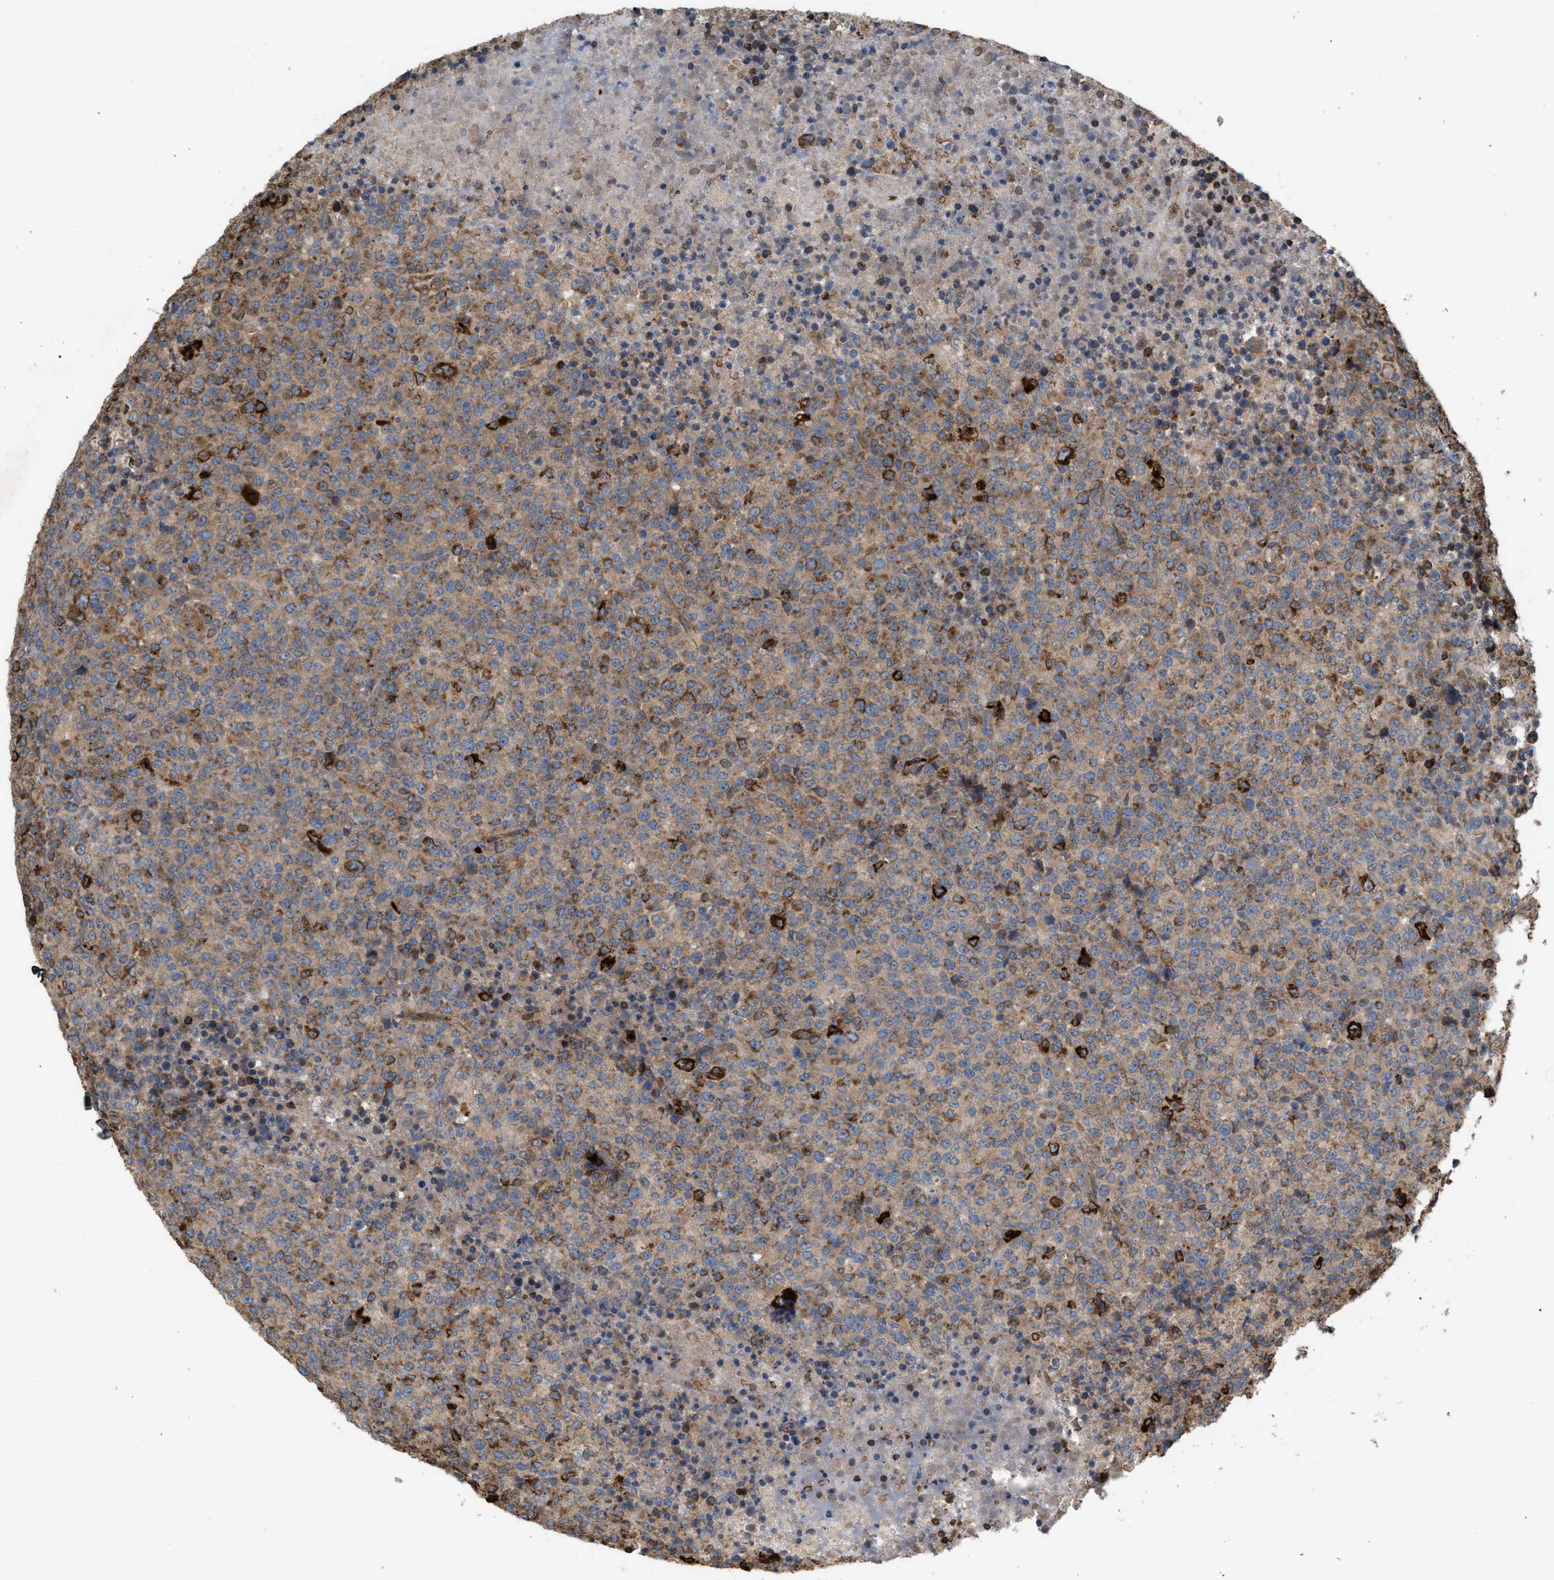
{"staining": {"intensity": "strong", "quantity": "25%-75%", "location": "cytoplasmic/membranous"}, "tissue": "lymphoma", "cell_type": "Tumor cells", "image_type": "cancer", "snomed": [{"axis": "morphology", "description": "Malignant lymphoma, non-Hodgkin's type, High grade"}, {"axis": "topography", "description": "Lymph node"}], "caption": "Malignant lymphoma, non-Hodgkin's type (high-grade) tissue shows strong cytoplasmic/membranous positivity in approximately 25%-75% of tumor cells", "gene": "GCC1", "patient": {"sex": "male", "age": 13}}